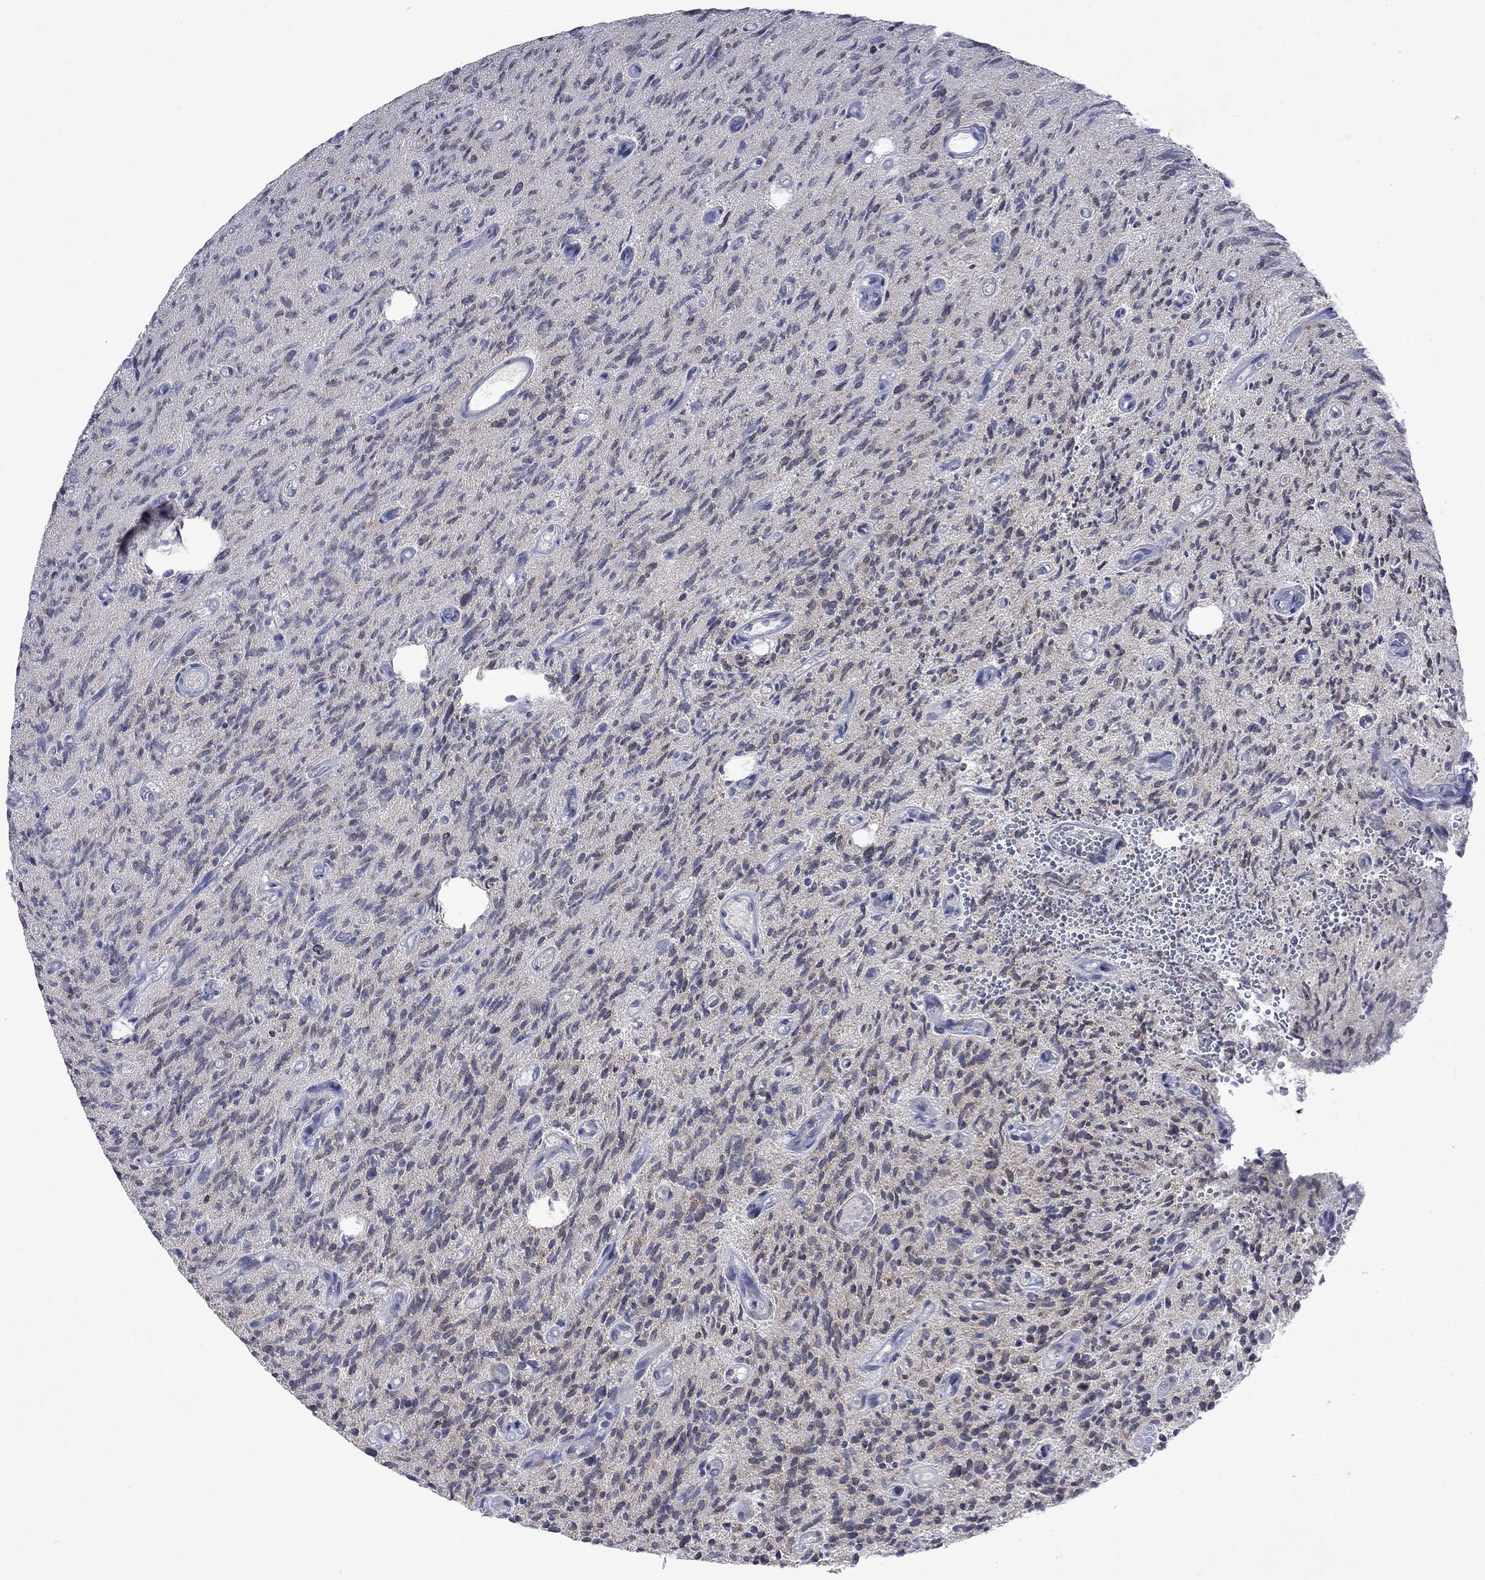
{"staining": {"intensity": "negative", "quantity": "none", "location": "none"}, "tissue": "glioma", "cell_type": "Tumor cells", "image_type": "cancer", "snomed": [{"axis": "morphology", "description": "Glioma, malignant, High grade"}, {"axis": "topography", "description": "Brain"}], "caption": "Micrograph shows no protein positivity in tumor cells of malignant high-grade glioma tissue.", "gene": "TMEM97", "patient": {"sex": "male", "age": 64}}